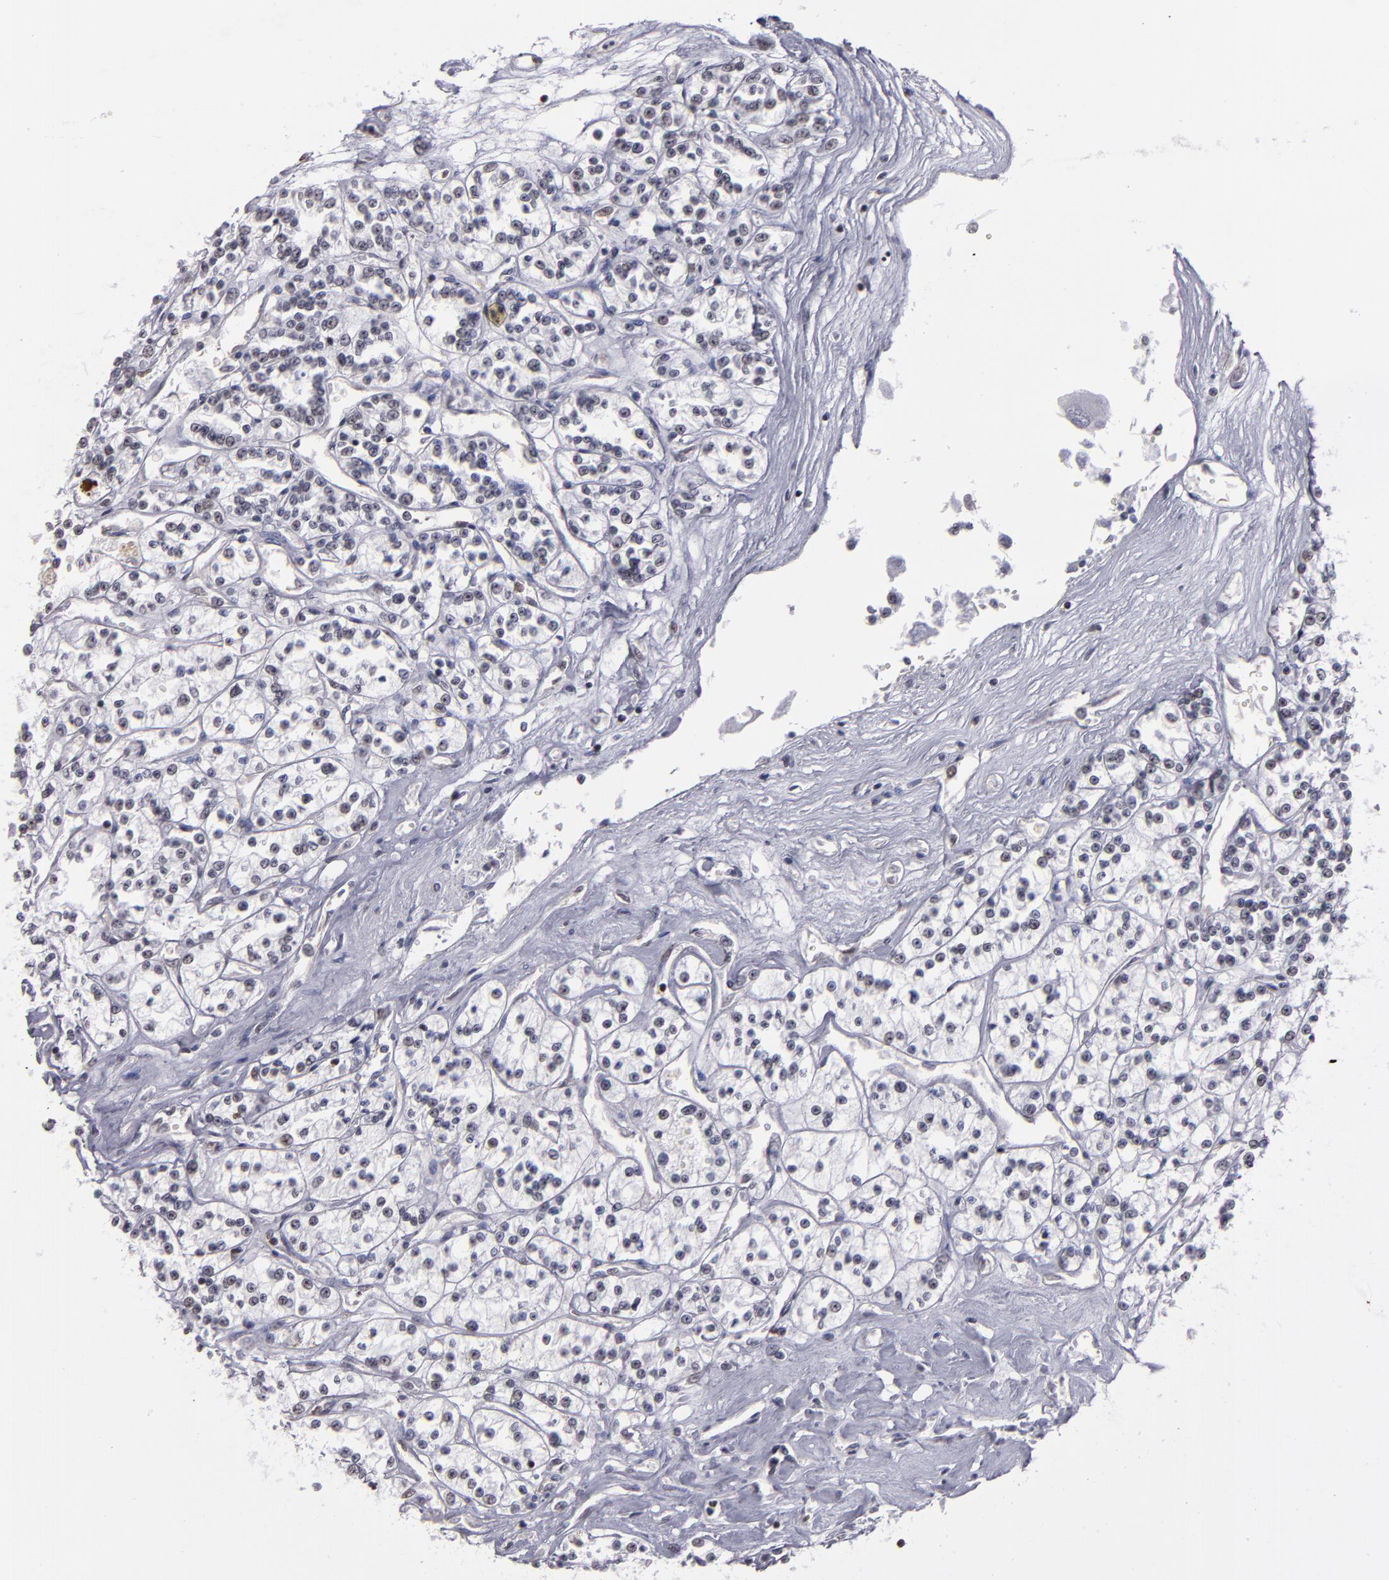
{"staining": {"intensity": "weak", "quantity": "<25%", "location": "nuclear"}, "tissue": "renal cancer", "cell_type": "Tumor cells", "image_type": "cancer", "snomed": [{"axis": "morphology", "description": "Adenocarcinoma, NOS"}, {"axis": "topography", "description": "Kidney"}], "caption": "High magnification brightfield microscopy of renal adenocarcinoma stained with DAB (brown) and counterstained with hematoxylin (blue): tumor cells show no significant positivity.", "gene": "TERF2", "patient": {"sex": "female", "age": 76}}